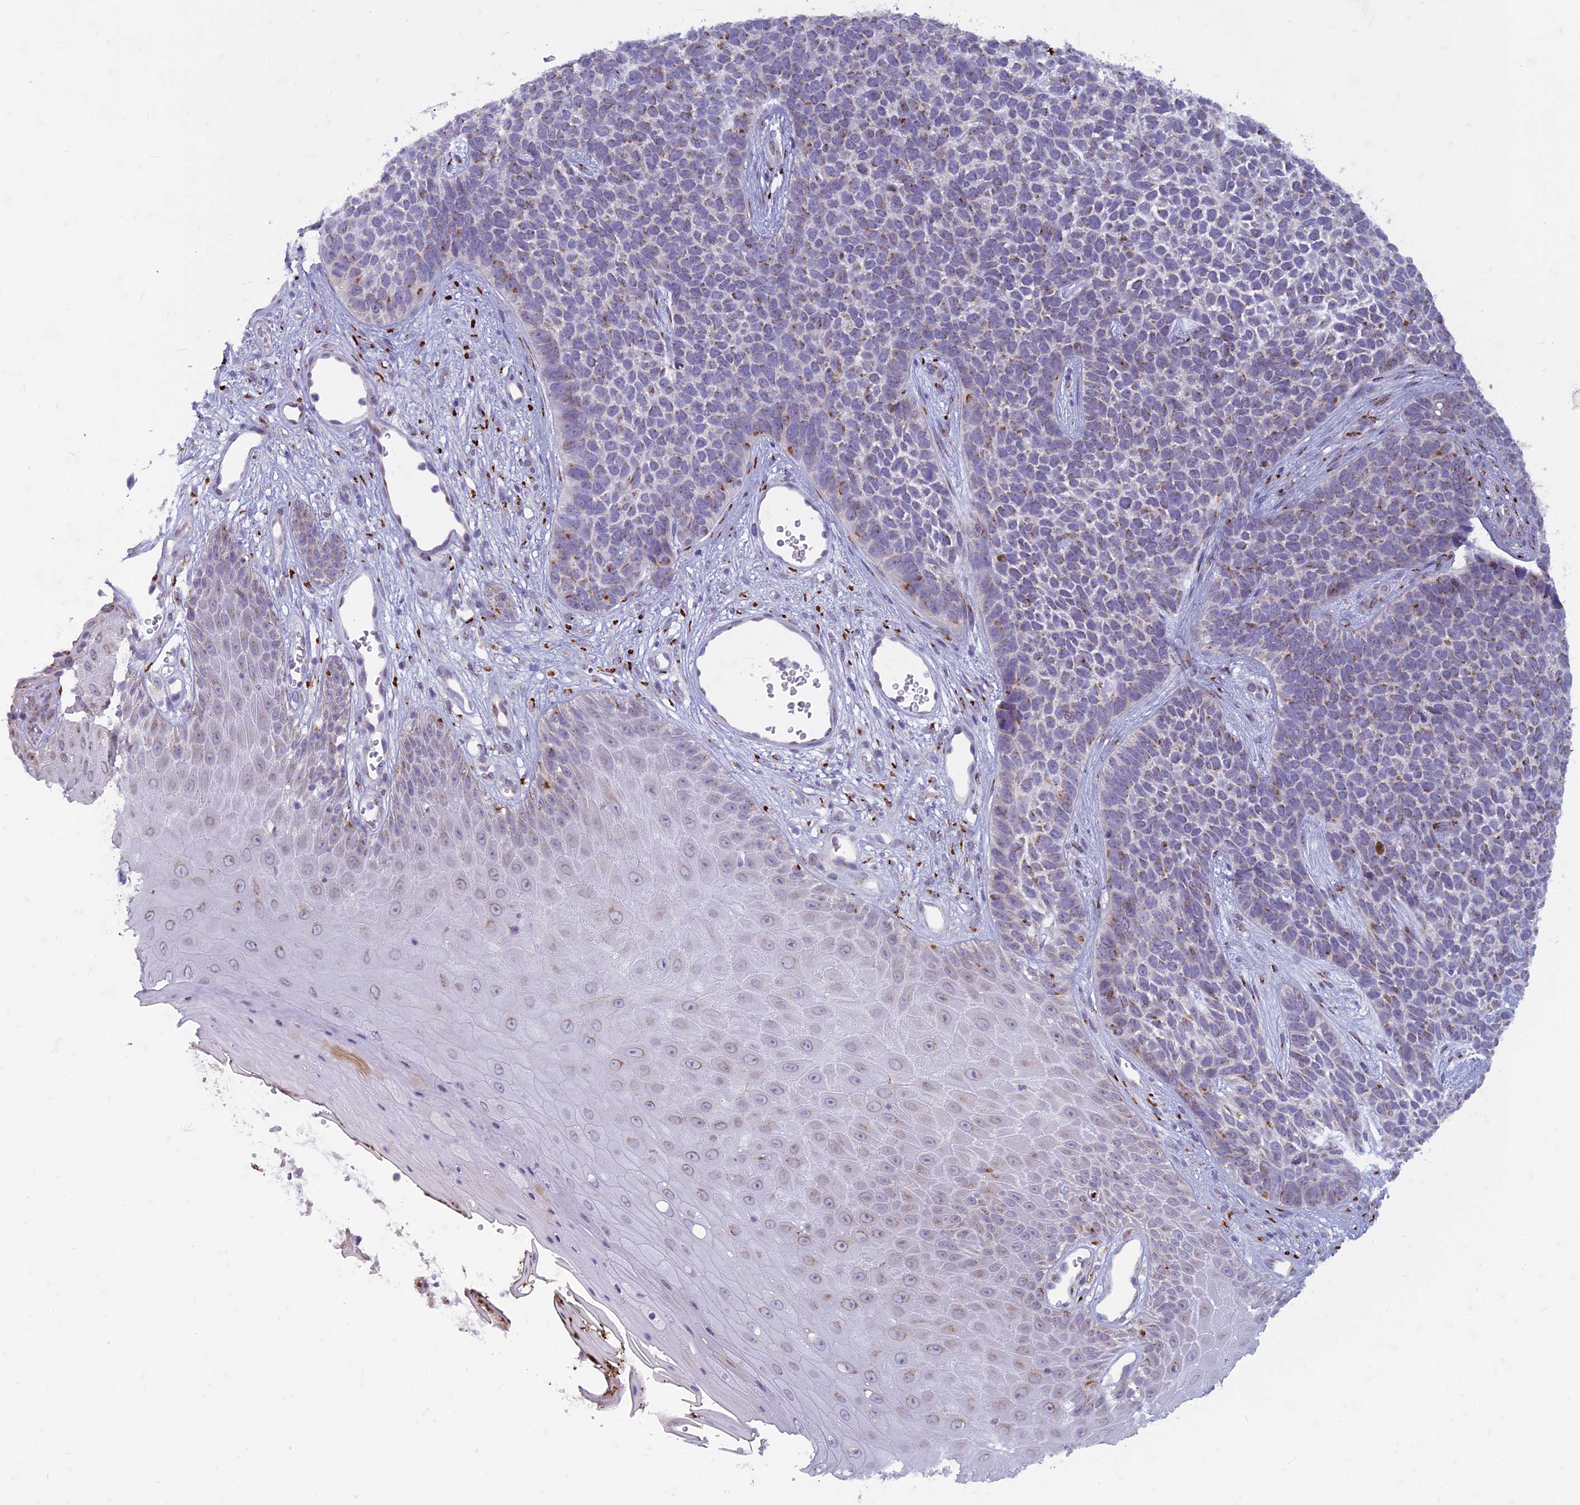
{"staining": {"intensity": "moderate", "quantity": "25%-75%", "location": "cytoplasmic/membranous"}, "tissue": "skin cancer", "cell_type": "Tumor cells", "image_type": "cancer", "snomed": [{"axis": "morphology", "description": "Basal cell carcinoma"}, {"axis": "topography", "description": "Skin"}], "caption": "Brown immunohistochemical staining in skin basal cell carcinoma shows moderate cytoplasmic/membranous positivity in about 25%-75% of tumor cells.", "gene": "FAM3C", "patient": {"sex": "female", "age": 84}}